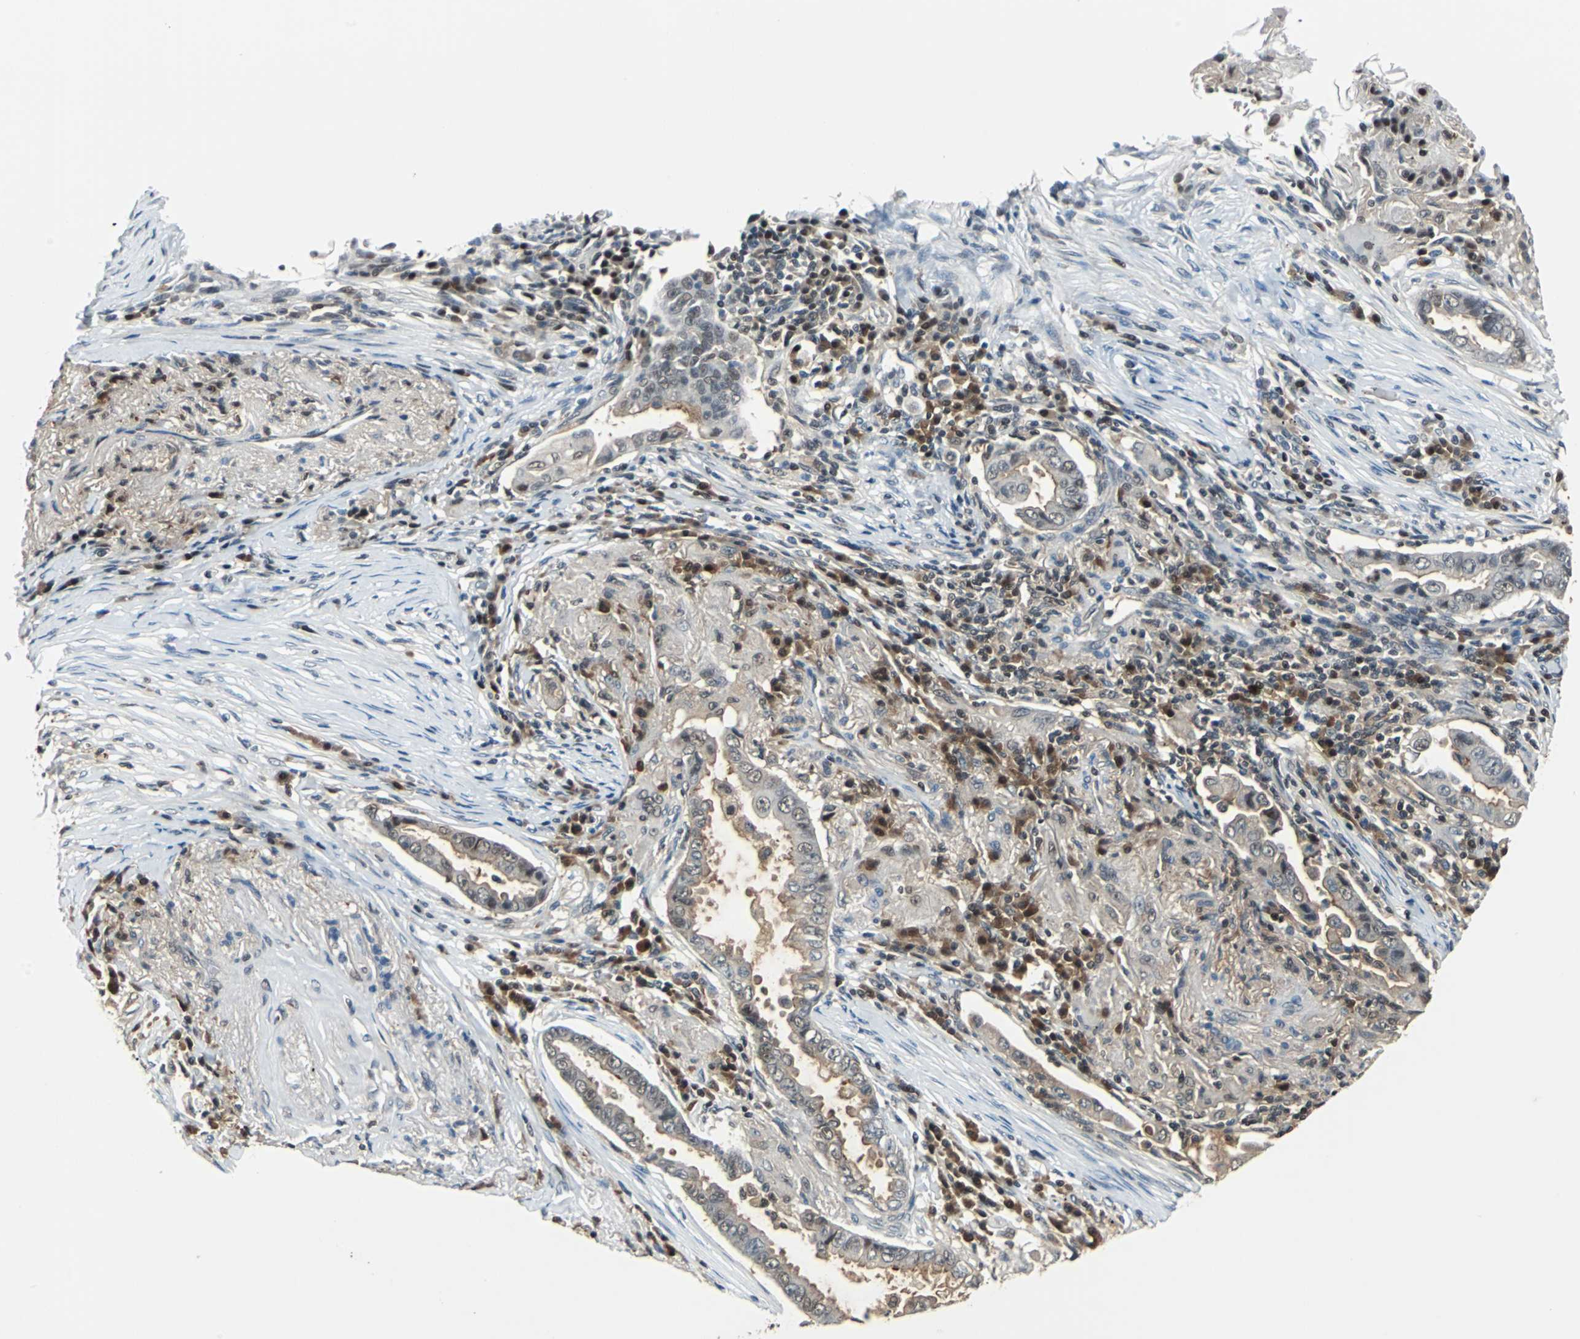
{"staining": {"intensity": "moderate", "quantity": "25%-75%", "location": "cytoplasmic/membranous"}, "tissue": "lung cancer", "cell_type": "Tumor cells", "image_type": "cancer", "snomed": [{"axis": "morphology", "description": "Normal tissue, NOS"}, {"axis": "morphology", "description": "Inflammation, NOS"}, {"axis": "morphology", "description": "Adenocarcinoma, NOS"}, {"axis": "topography", "description": "Lung"}], "caption": "This is an image of immunohistochemistry (IHC) staining of adenocarcinoma (lung), which shows moderate positivity in the cytoplasmic/membranous of tumor cells.", "gene": "PSME1", "patient": {"sex": "female", "age": 64}}